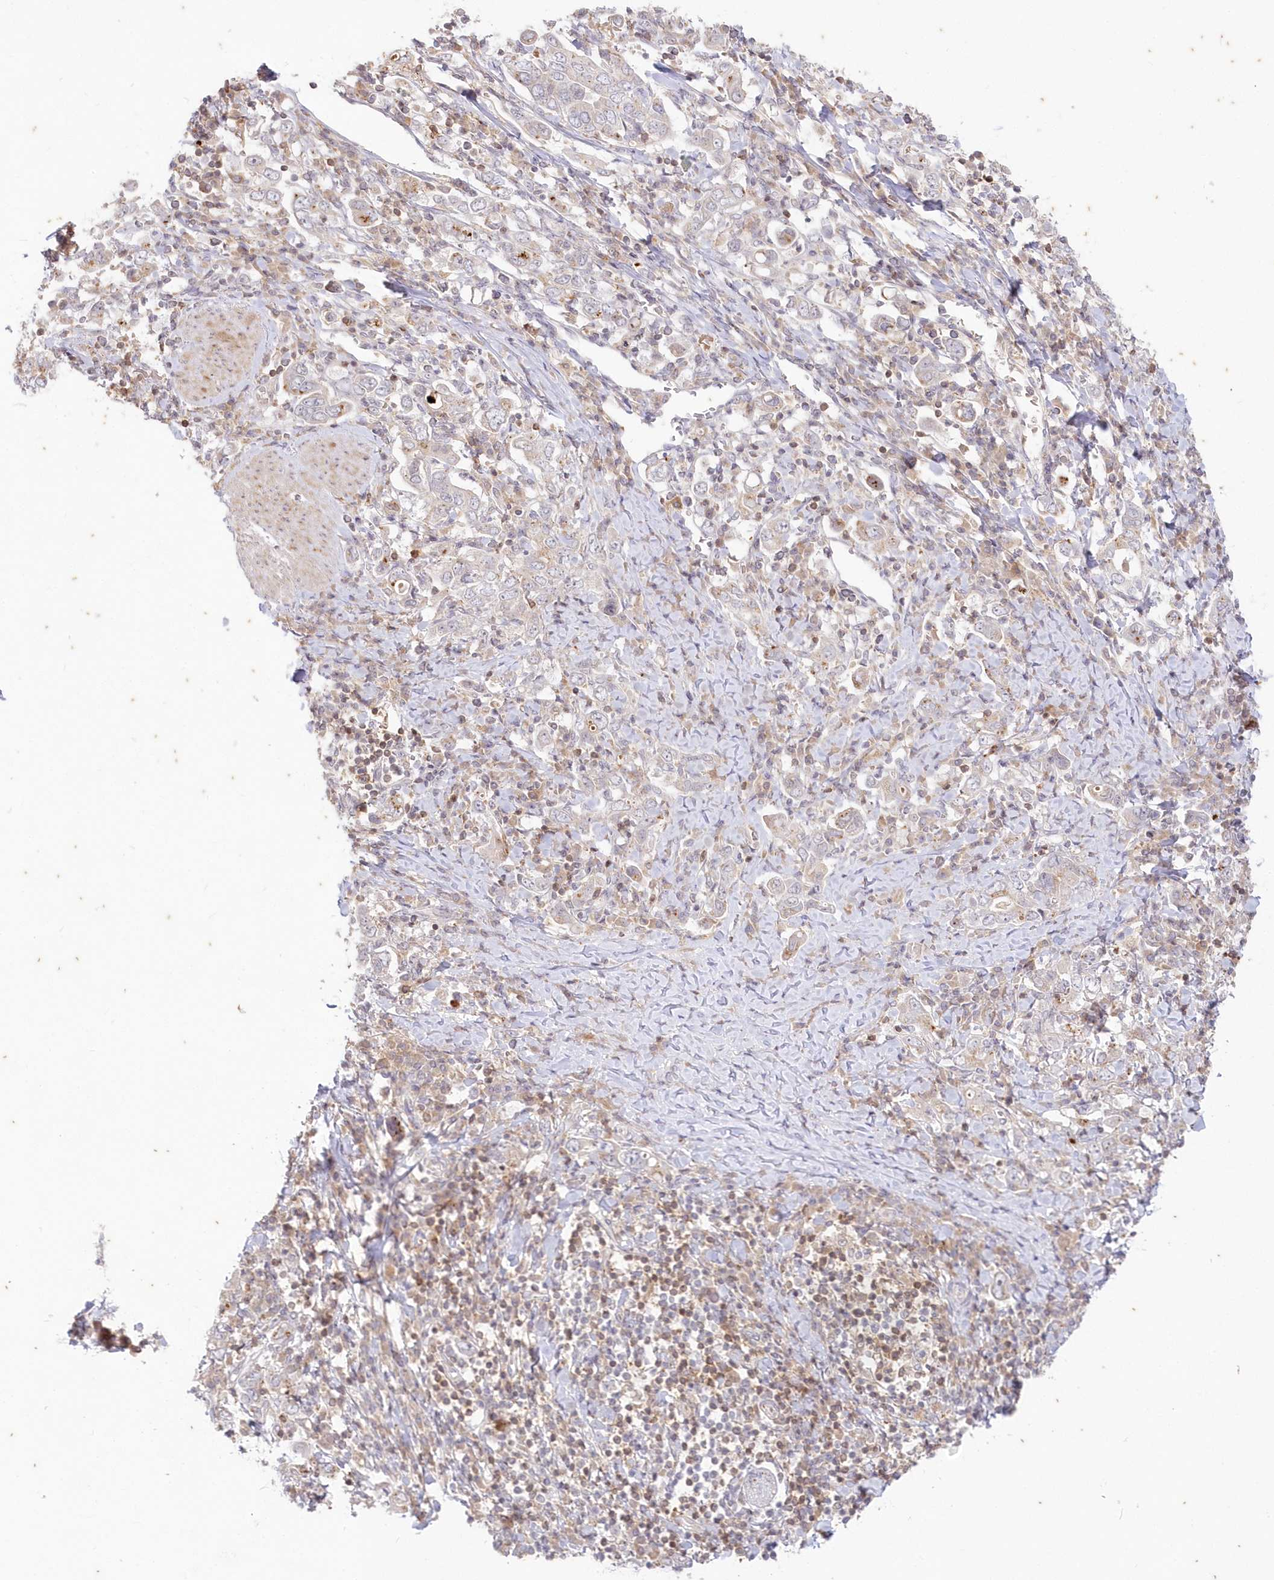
{"staining": {"intensity": "moderate", "quantity": "<25%", "location": "cytoplasmic/membranous"}, "tissue": "stomach cancer", "cell_type": "Tumor cells", "image_type": "cancer", "snomed": [{"axis": "morphology", "description": "Adenocarcinoma, NOS"}, {"axis": "topography", "description": "Stomach, upper"}], "caption": "There is low levels of moderate cytoplasmic/membranous staining in tumor cells of stomach cancer (adenocarcinoma), as demonstrated by immunohistochemical staining (brown color).", "gene": "MTMR3", "patient": {"sex": "male", "age": 62}}